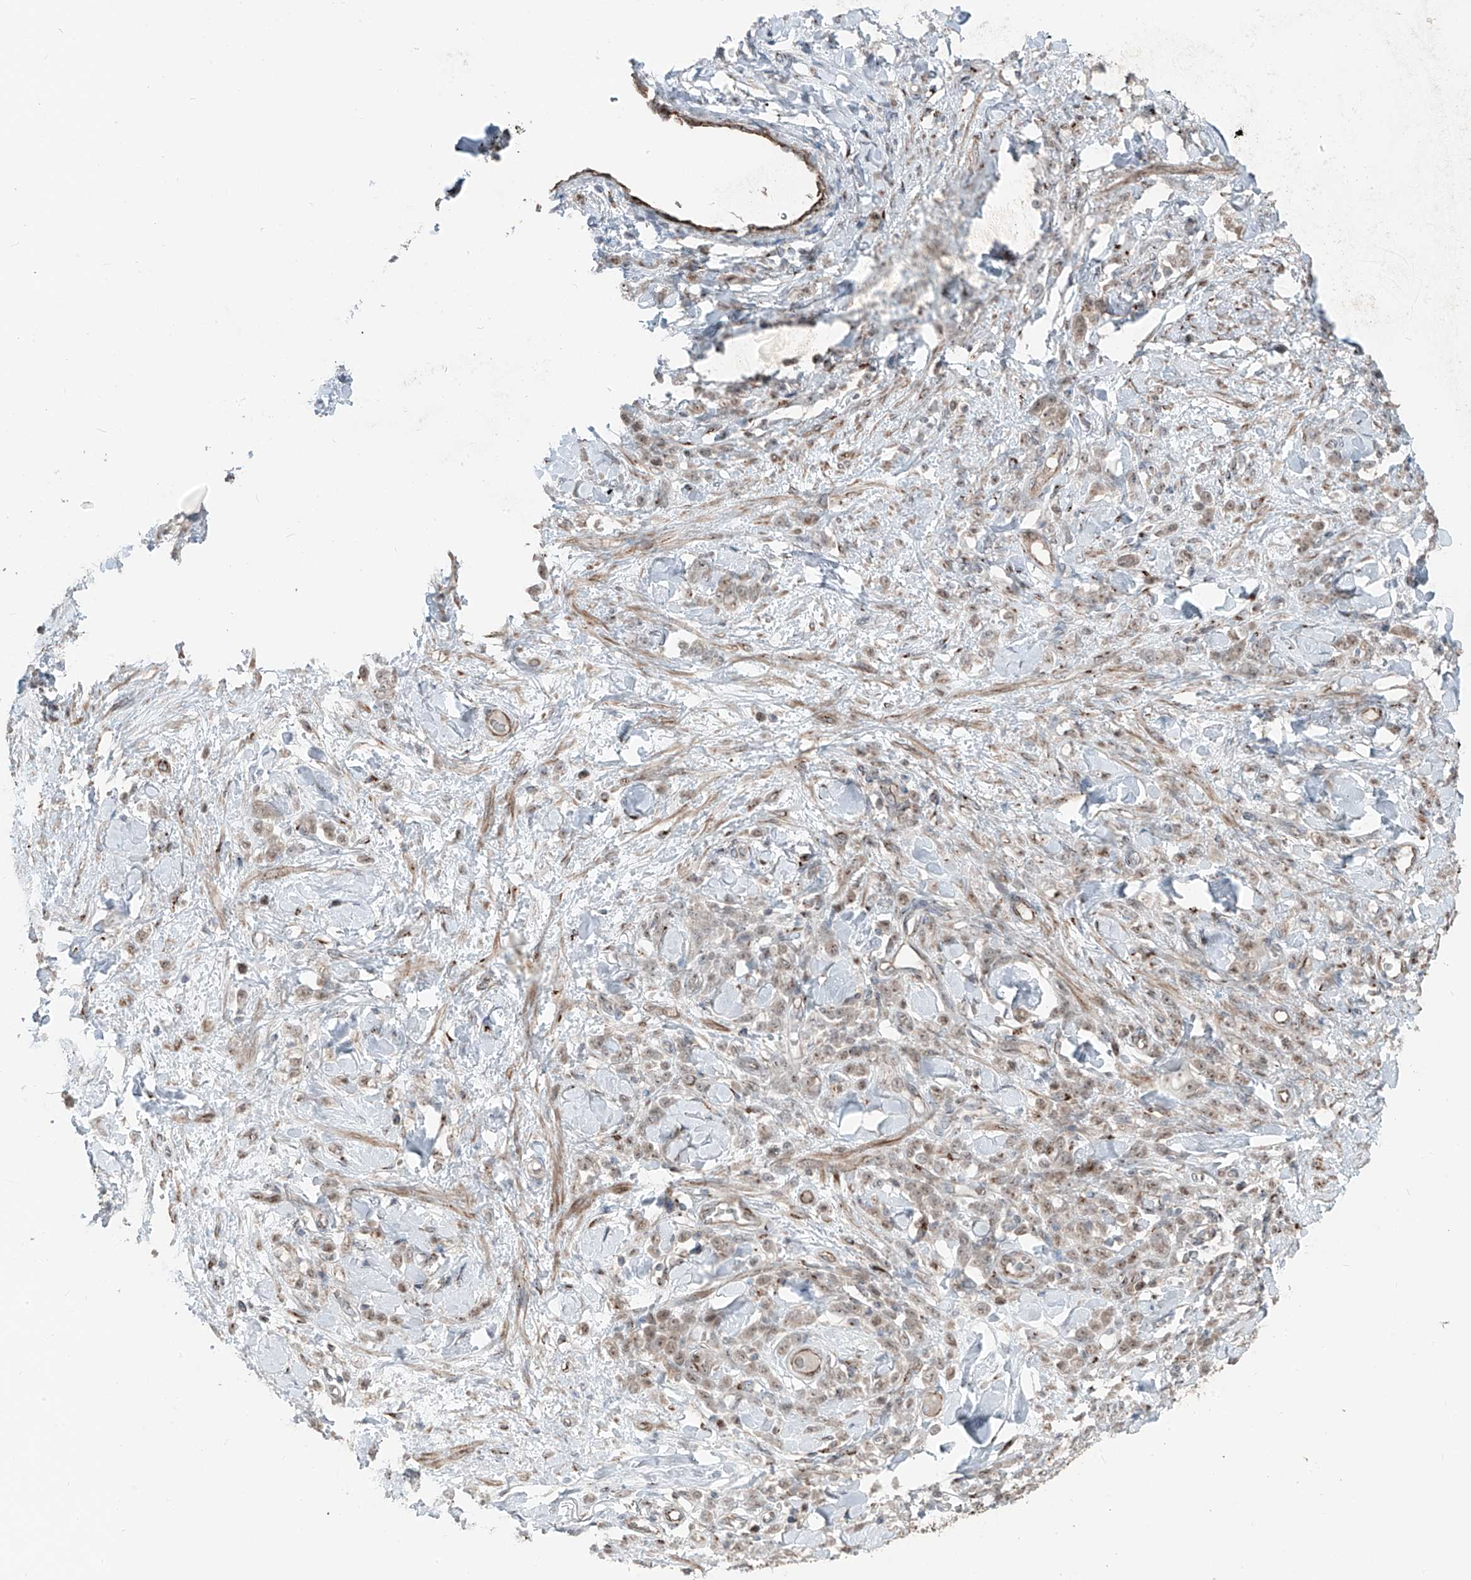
{"staining": {"intensity": "weak", "quantity": "25%-75%", "location": "cytoplasmic/membranous,nuclear"}, "tissue": "stomach cancer", "cell_type": "Tumor cells", "image_type": "cancer", "snomed": [{"axis": "morphology", "description": "Normal tissue, NOS"}, {"axis": "morphology", "description": "Adenocarcinoma, NOS"}, {"axis": "topography", "description": "Stomach"}], "caption": "Stomach adenocarcinoma stained for a protein shows weak cytoplasmic/membranous and nuclear positivity in tumor cells. The staining was performed using DAB, with brown indicating positive protein expression. Nuclei are stained blue with hematoxylin.", "gene": "ERLEC1", "patient": {"sex": "male", "age": 82}}